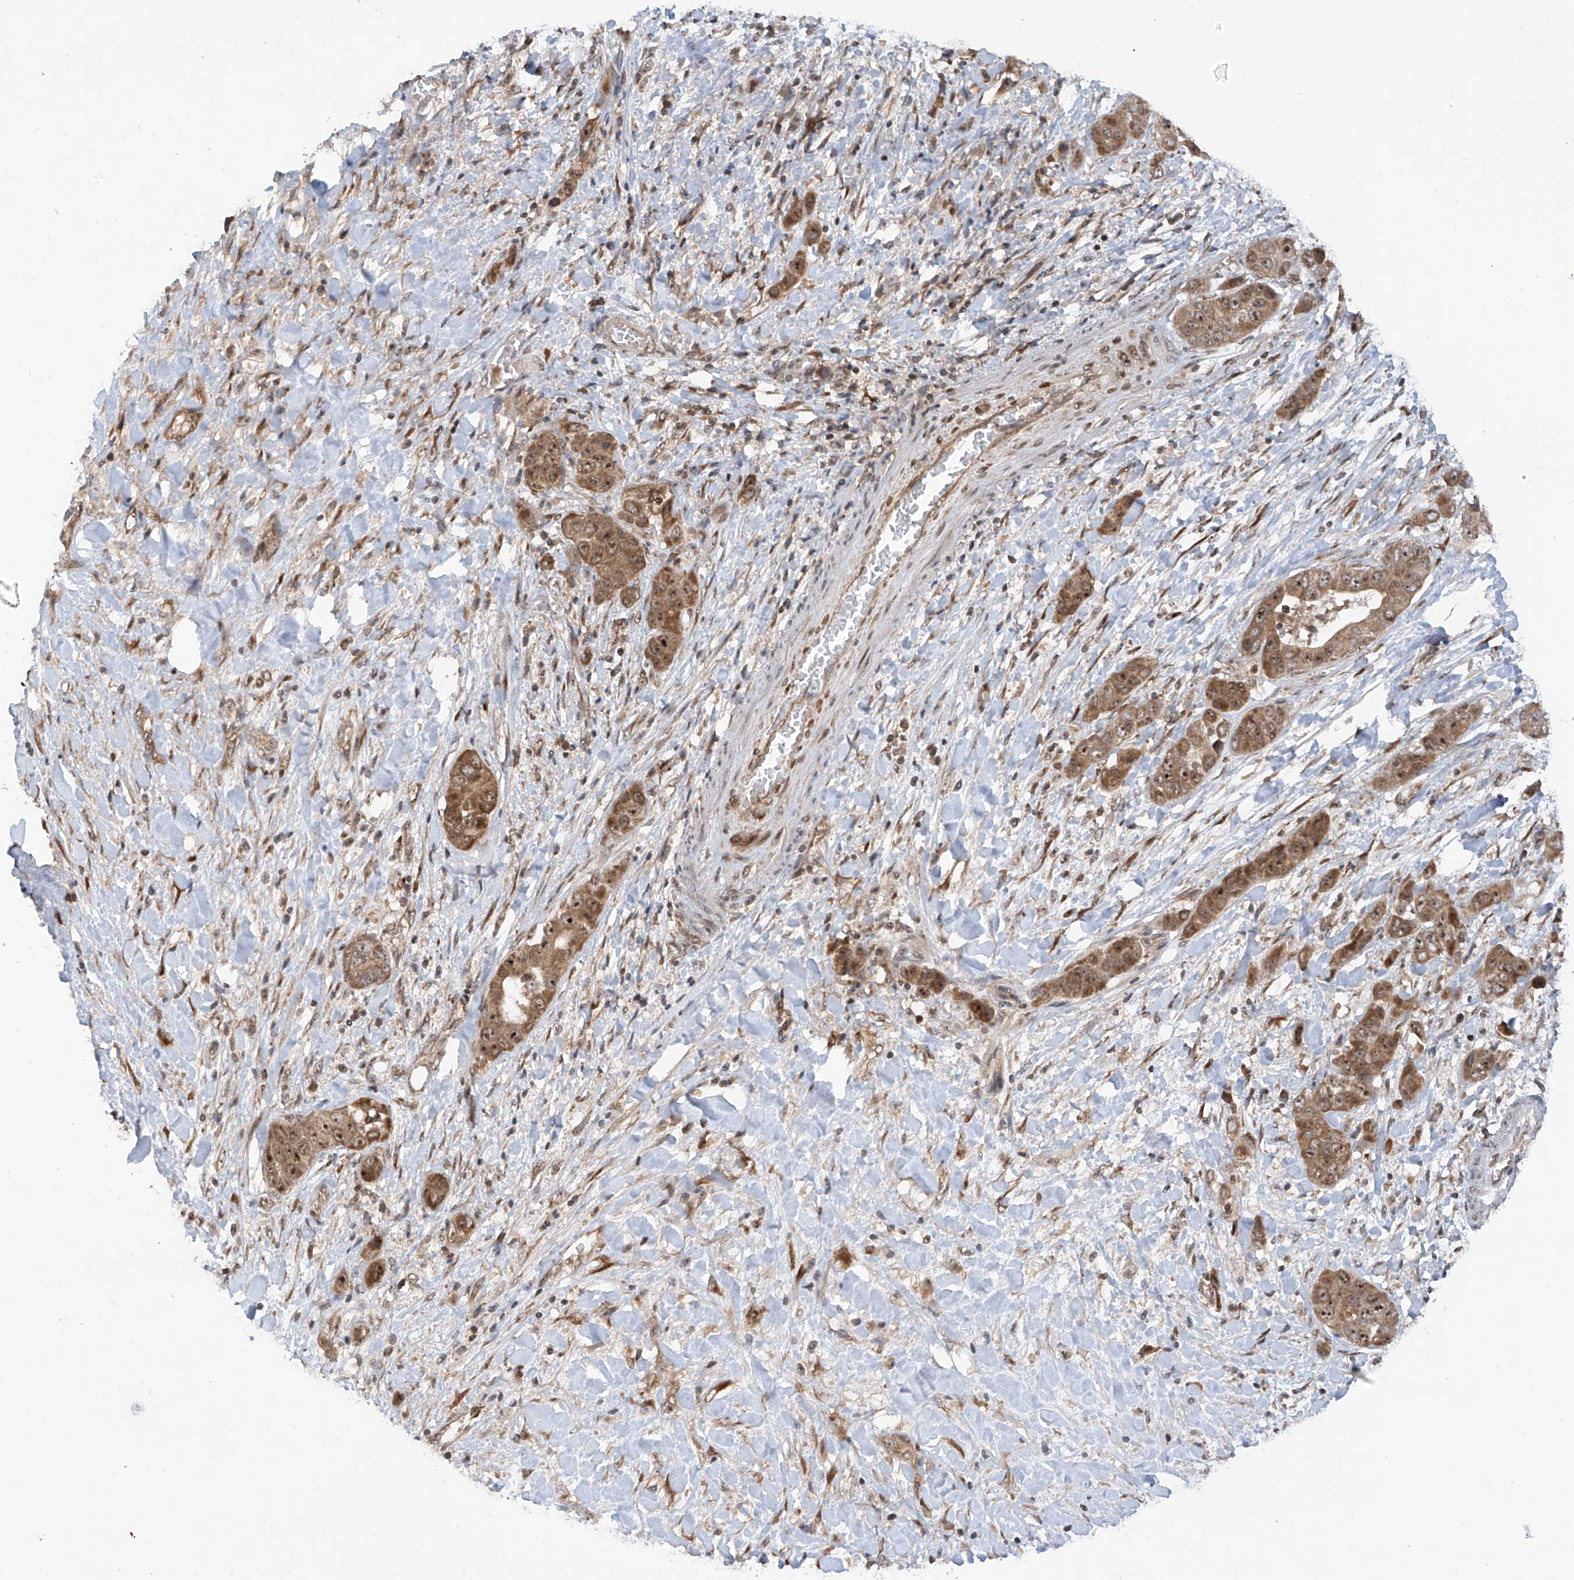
{"staining": {"intensity": "moderate", "quantity": ">75%", "location": "cytoplasmic/membranous,nuclear"}, "tissue": "liver cancer", "cell_type": "Tumor cells", "image_type": "cancer", "snomed": [{"axis": "morphology", "description": "Cholangiocarcinoma"}, {"axis": "topography", "description": "Liver"}], "caption": "Immunohistochemical staining of human cholangiocarcinoma (liver) displays moderate cytoplasmic/membranous and nuclear protein staining in approximately >75% of tumor cells.", "gene": "C1orf131", "patient": {"sex": "female", "age": 52}}